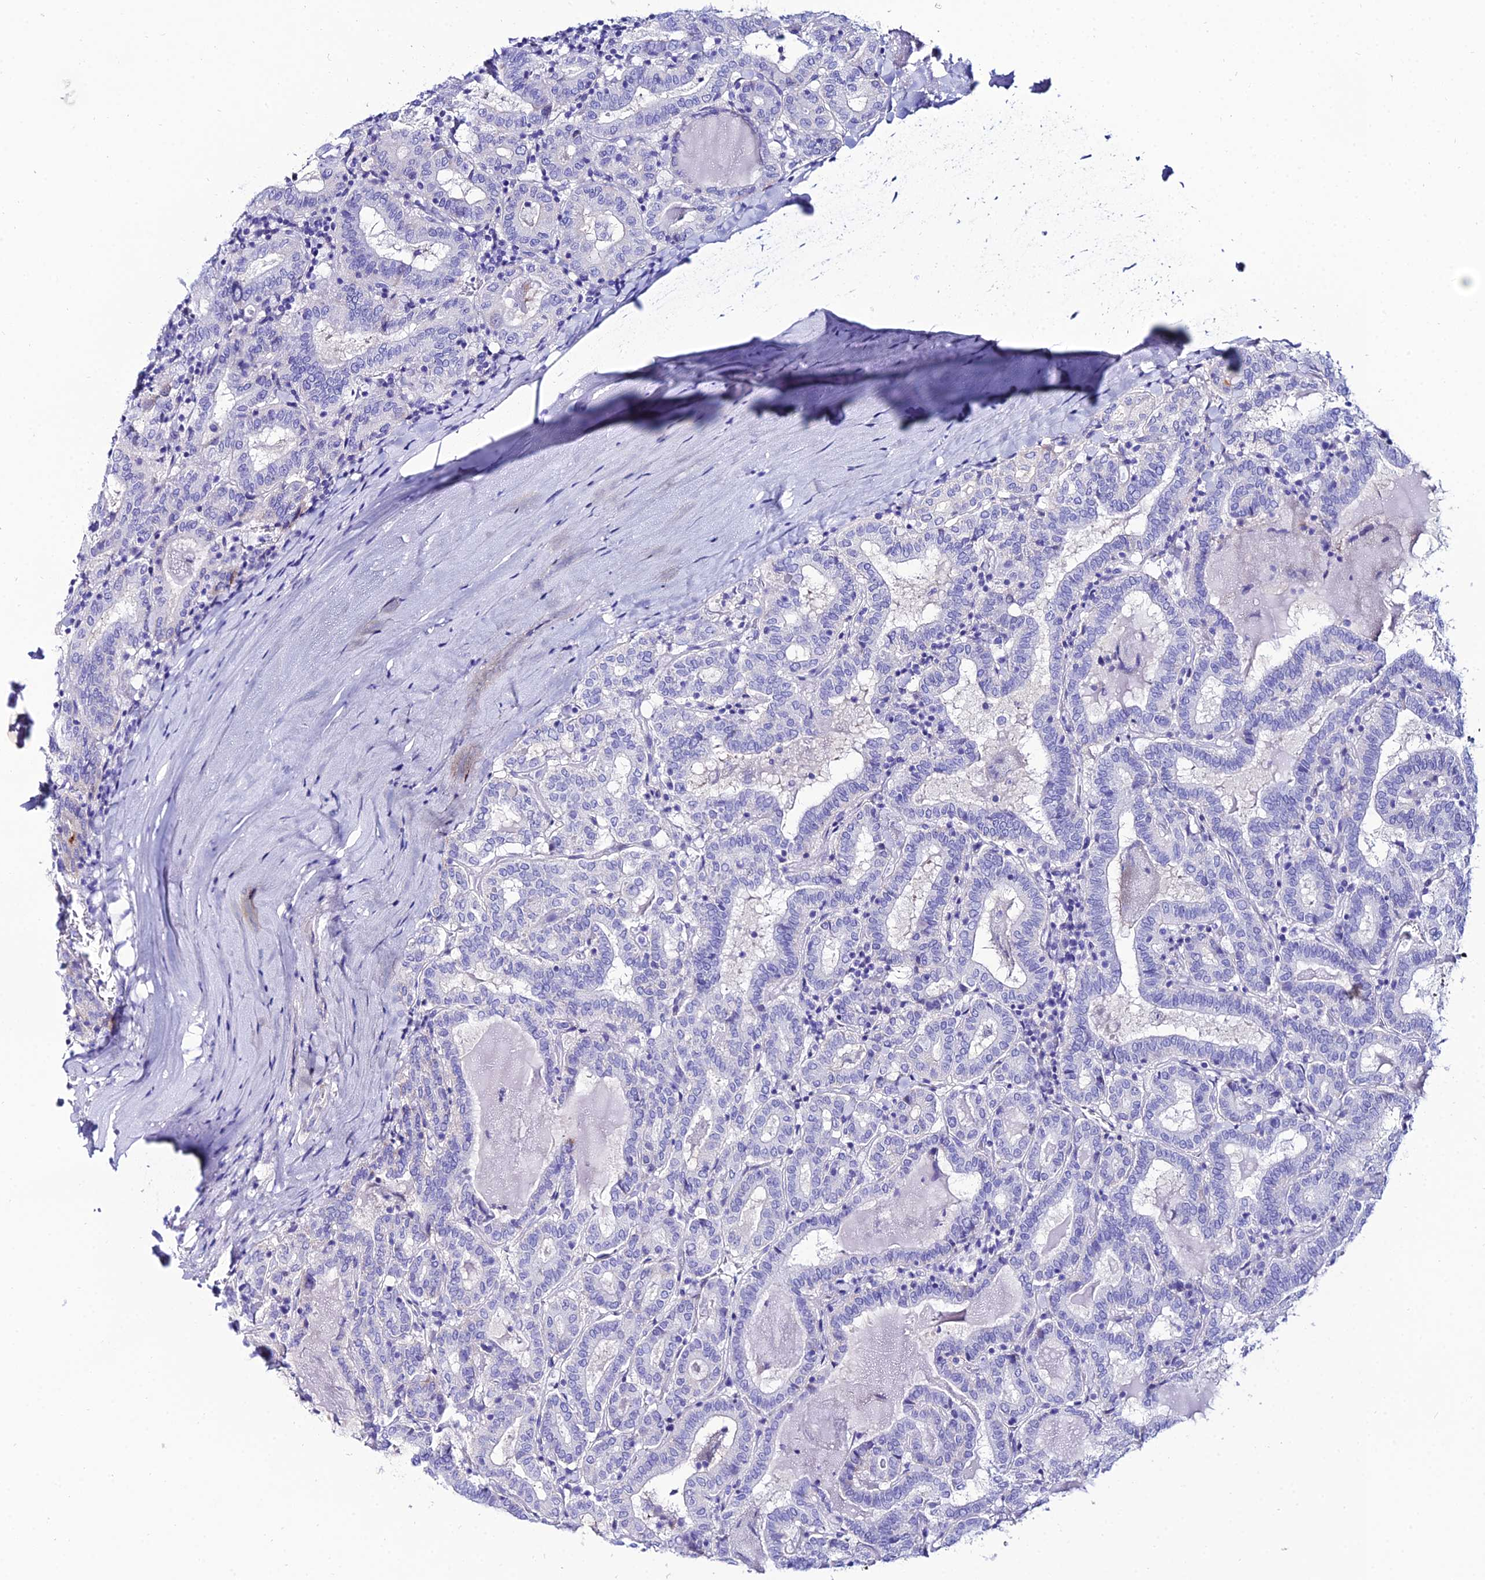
{"staining": {"intensity": "negative", "quantity": "none", "location": "none"}, "tissue": "thyroid cancer", "cell_type": "Tumor cells", "image_type": "cancer", "snomed": [{"axis": "morphology", "description": "Papillary adenocarcinoma, NOS"}, {"axis": "topography", "description": "Thyroid gland"}], "caption": "Photomicrograph shows no protein positivity in tumor cells of thyroid cancer (papillary adenocarcinoma) tissue.", "gene": "OR4D5", "patient": {"sex": "female", "age": 72}}